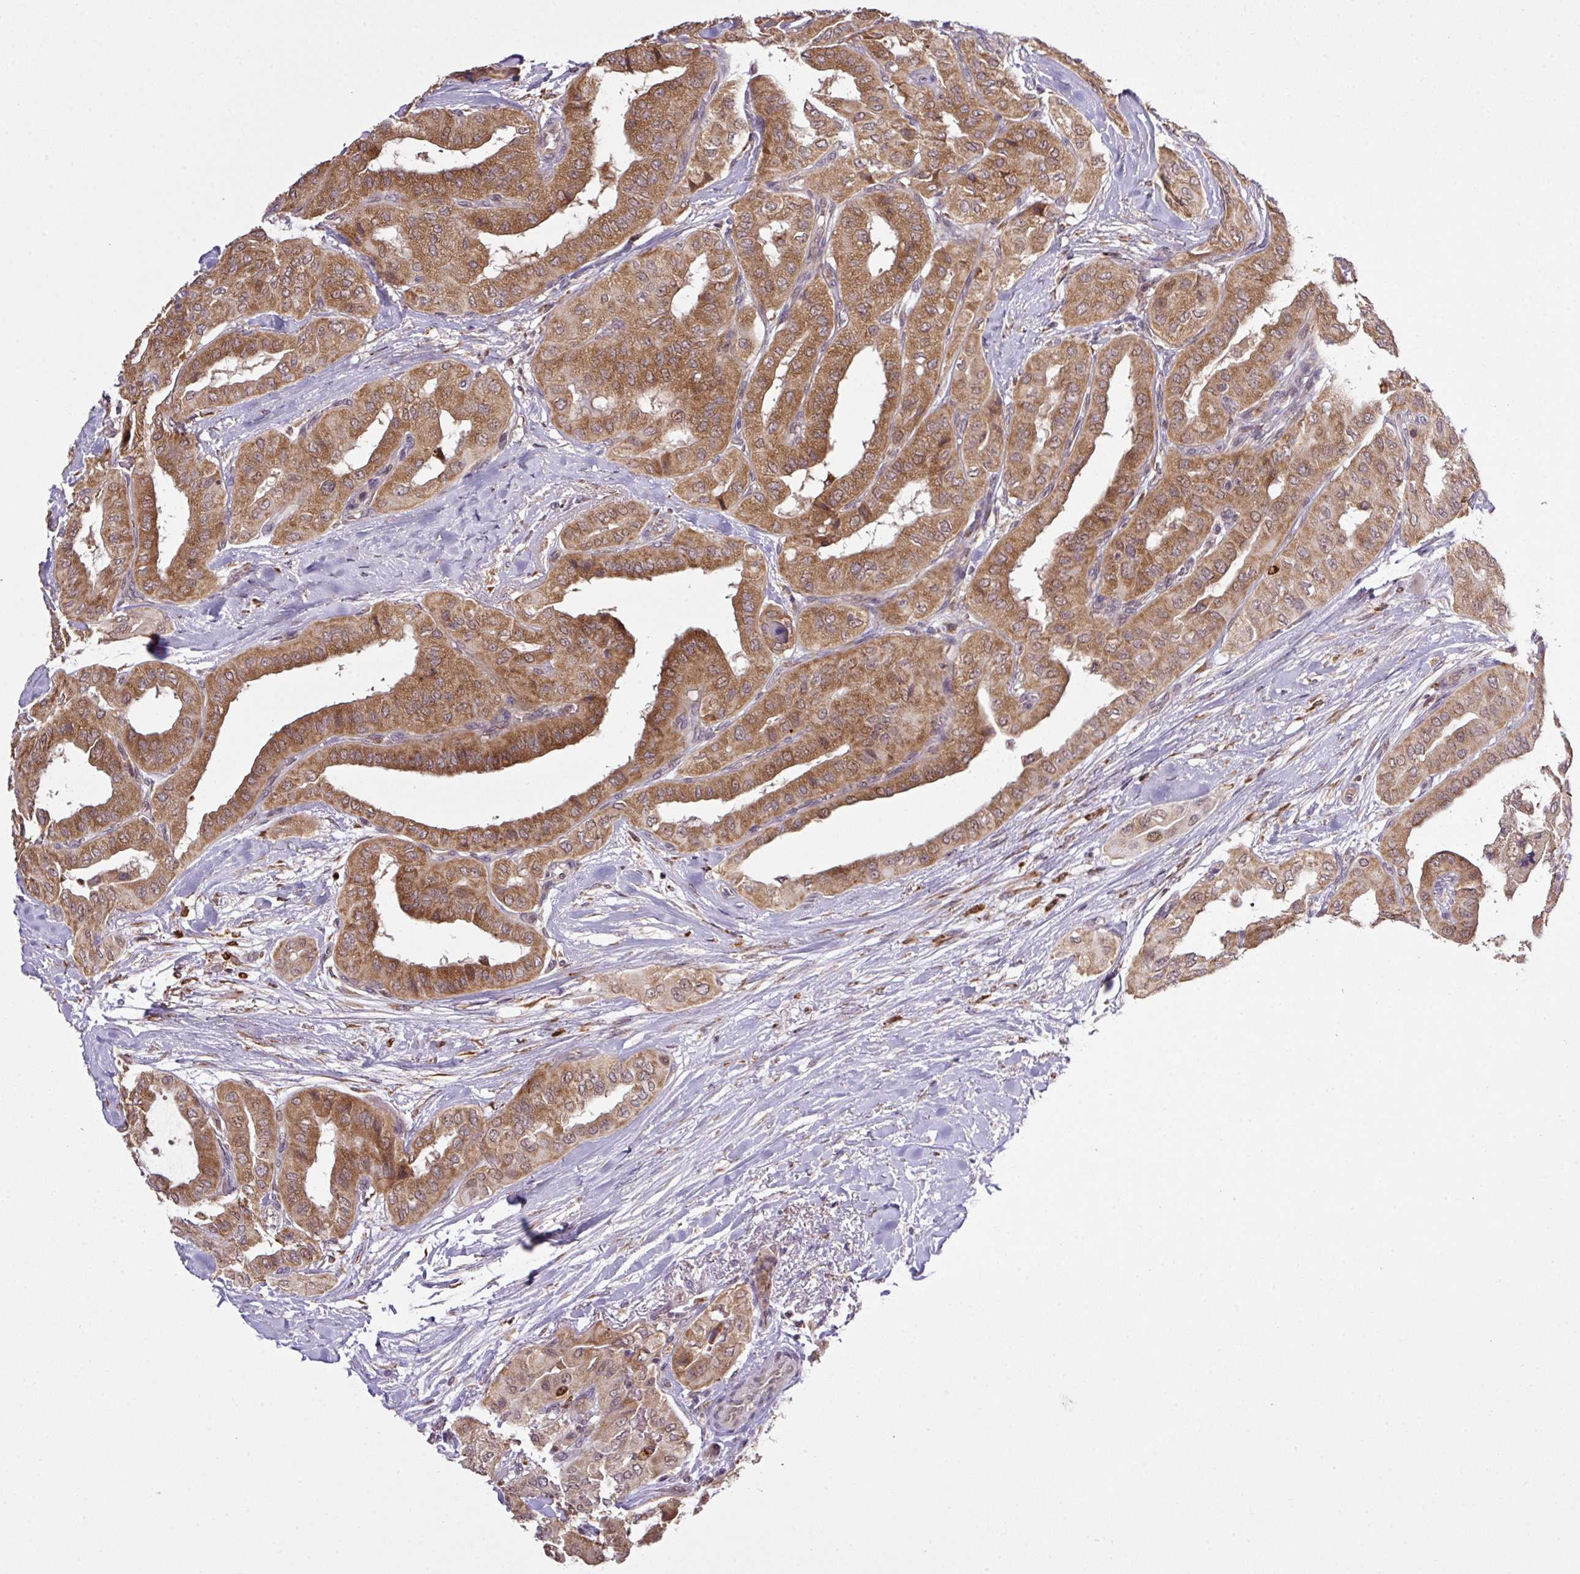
{"staining": {"intensity": "moderate", "quantity": ">75%", "location": "cytoplasmic/membranous,nuclear"}, "tissue": "thyroid cancer", "cell_type": "Tumor cells", "image_type": "cancer", "snomed": [{"axis": "morphology", "description": "Papillary adenocarcinoma, NOS"}, {"axis": "topography", "description": "Thyroid gland"}], "caption": "IHC staining of thyroid cancer (papillary adenocarcinoma), which reveals medium levels of moderate cytoplasmic/membranous and nuclear expression in approximately >75% of tumor cells indicating moderate cytoplasmic/membranous and nuclear protein positivity. The staining was performed using DAB (brown) for protein detection and nuclei were counterstained in hematoxylin (blue).", "gene": "SMCO4", "patient": {"sex": "female", "age": 59}}